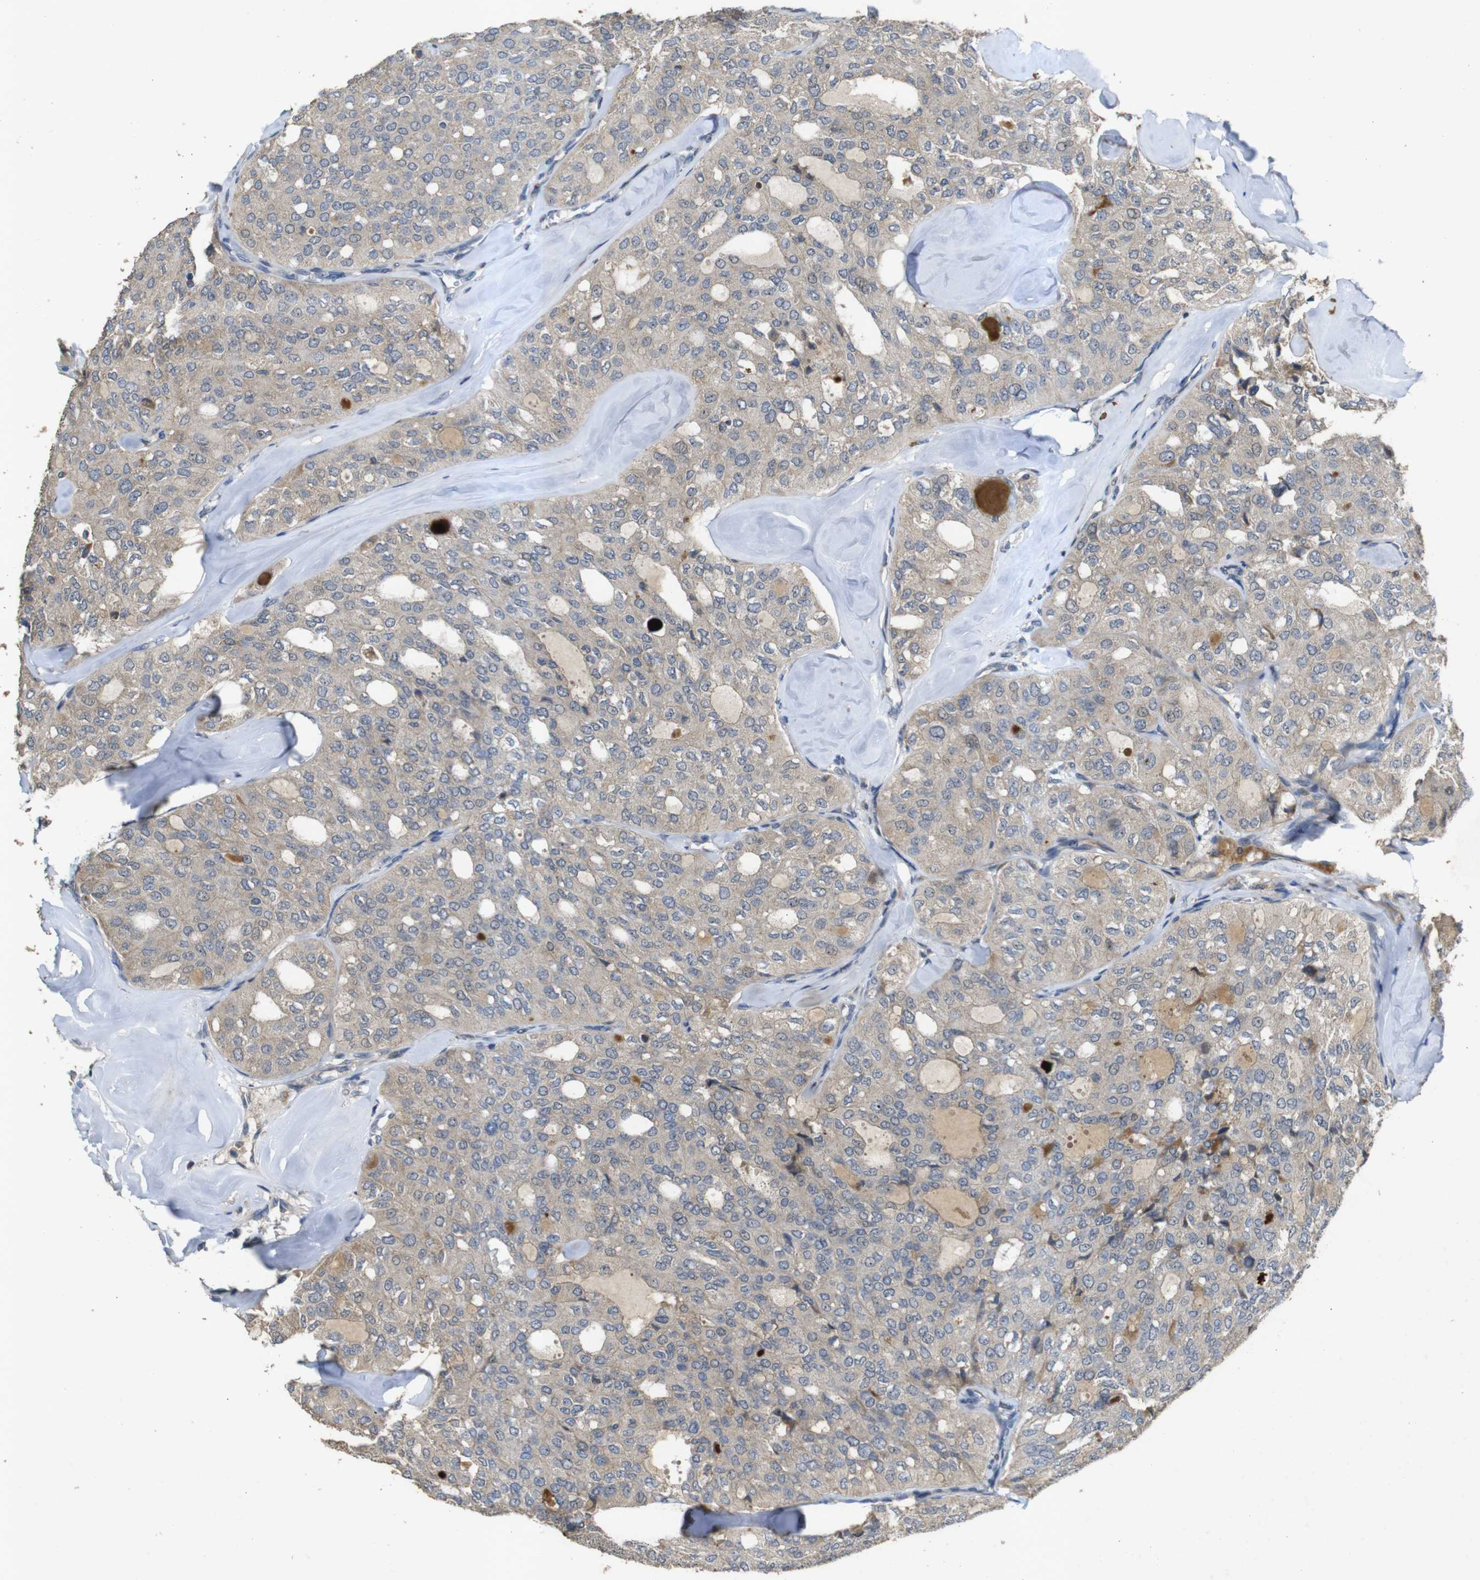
{"staining": {"intensity": "weak", "quantity": ">75%", "location": "cytoplasmic/membranous"}, "tissue": "thyroid cancer", "cell_type": "Tumor cells", "image_type": "cancer", "snomed": [{"axis": "morphology", "description": "Follicular adenoma carcinoma, NOS"}, {"axis": "topography", "description": "Thyroid gland"}], "caption": "Thyroid cancer (follicular adenoma carcinoma) tissue shows weak cytoplasmic/membranous expression in approximately >75% of tumor cells", "gene": "MAGI2", "patient": {"sex": "male", "age": 75}}